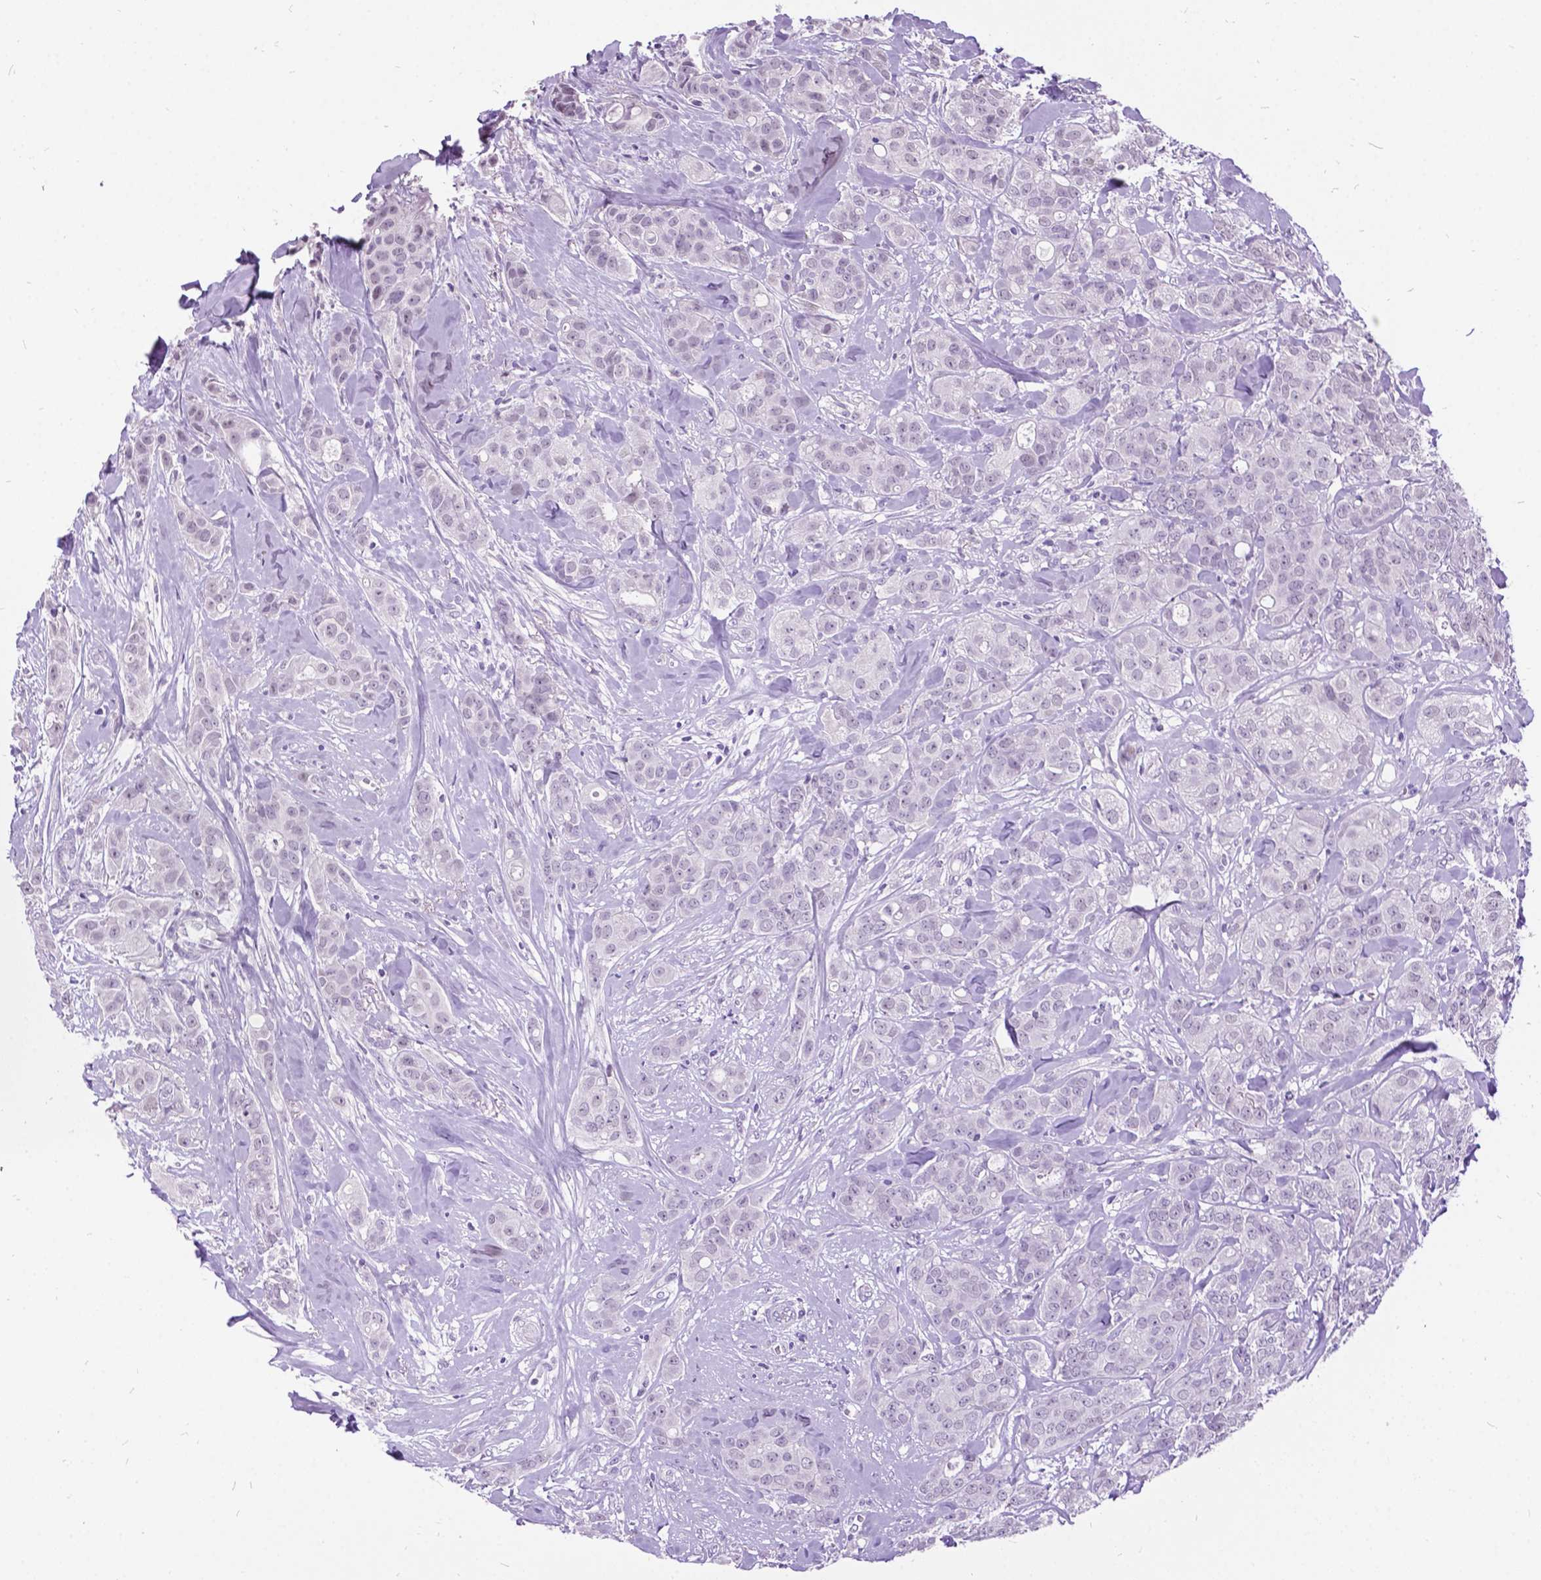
{"staining": {"intensity": "negative", "quantity": "none", "location": "none"}, "tissue": "breast cancer", "cell_type": "Tumor cells", "image_type": "cancer", "snomed": [{"axis": "morphology", "description": "Duct carcinoma"}, {"axis": "topography", "description": "Breast"}], "caption": "Immunohistochemistry (IHC) of invasive ductal carcinoma (breast) reveals no staining in tumor cells.", "gene": "DPF3", "patient": {"sex": "female", "age": 43}}